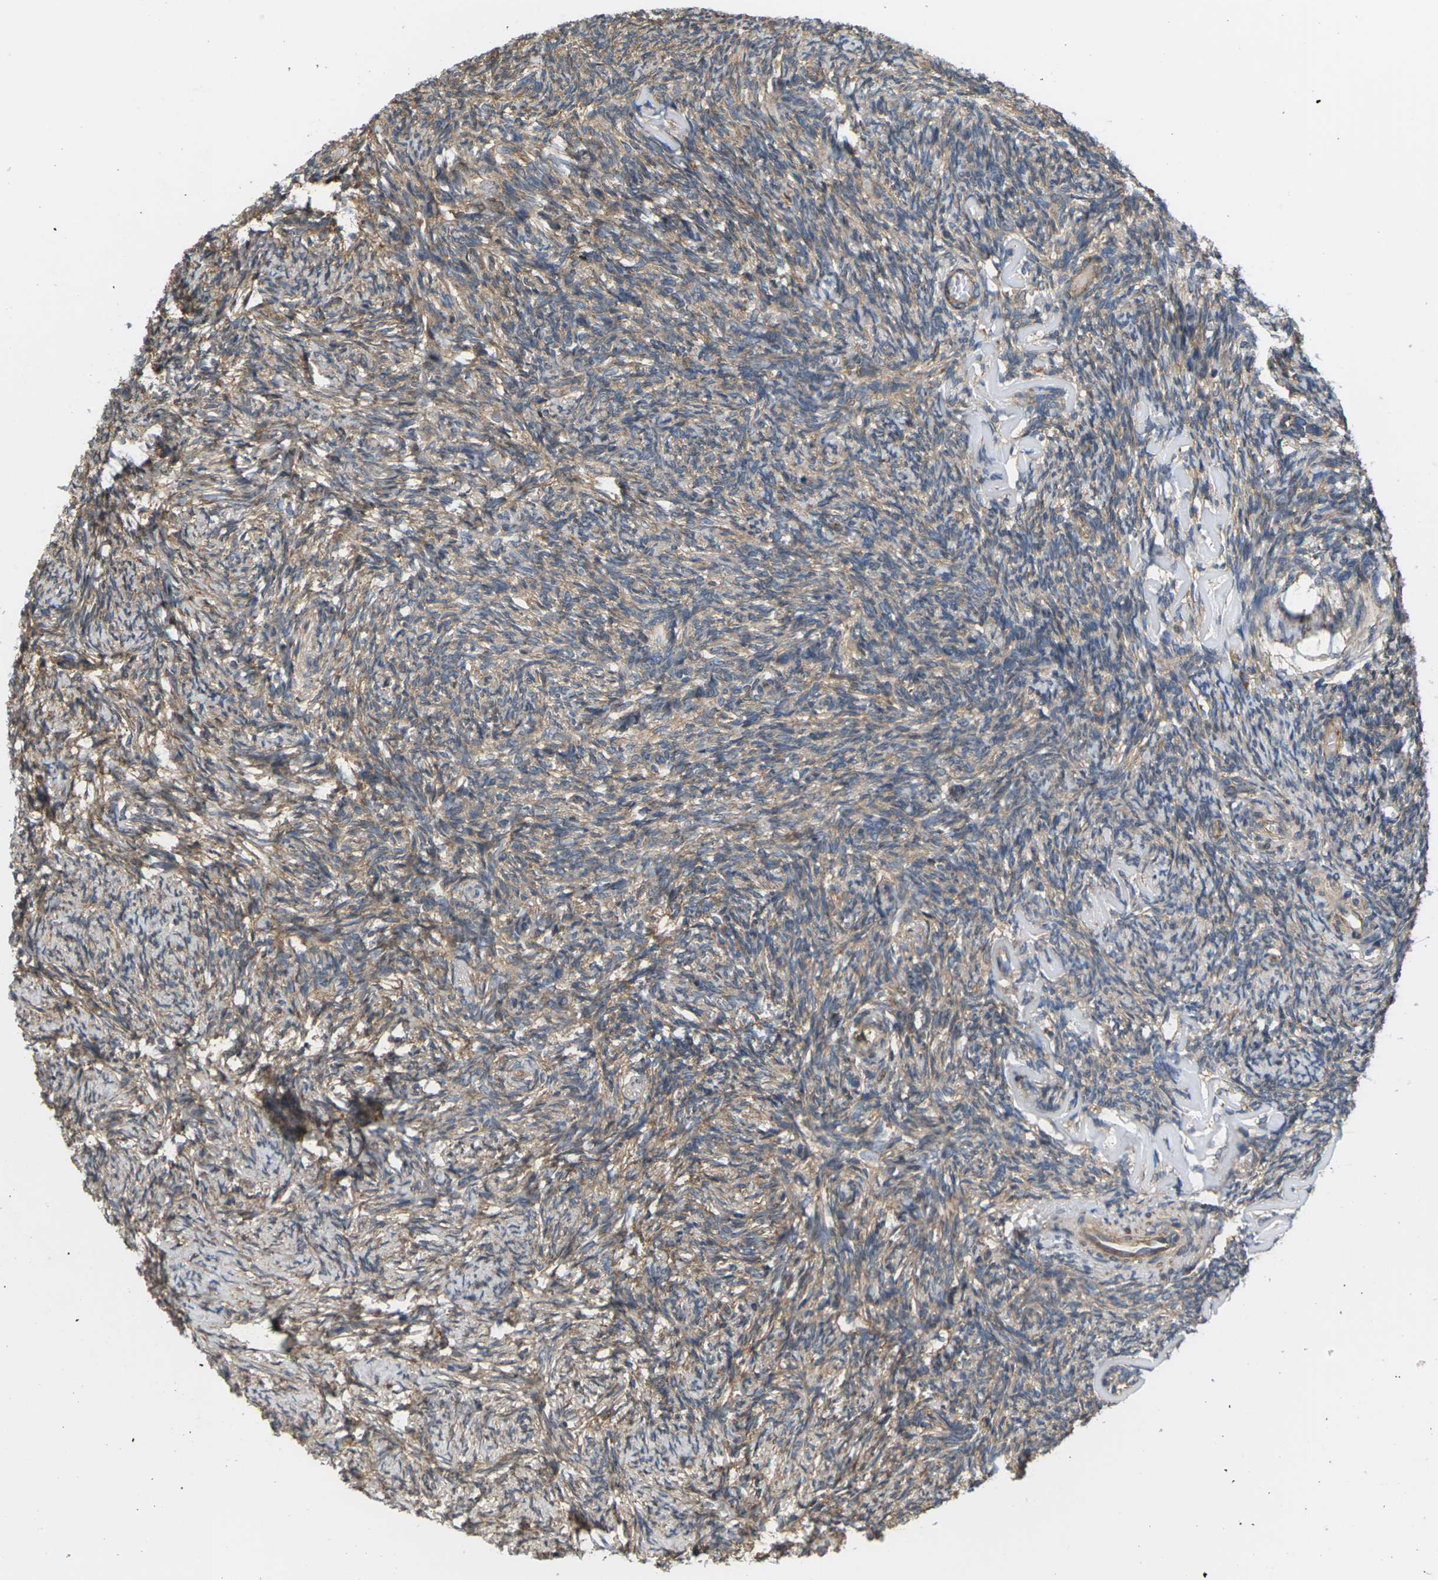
{"staining": {"intensity": "moderate", "quantity": ">75%", "location": "cytoplasmic/membranous"}, "tissue": "ovary", "cell_type": "Ovarian stroma cells", "image_type": "normal", "snomed": [{"axis": "morphology", "description": "Normal tissue, NOS"}, {"axis": "topography", "description": "Ovary"}], "caption": "Ovarian stroma cells display medium levels of moderate cytoplasmic/membranous expression in about >75% of cells in benign human ovary.", "gene": "NRAS", "patient": {"sex": "female", "age": 60}}